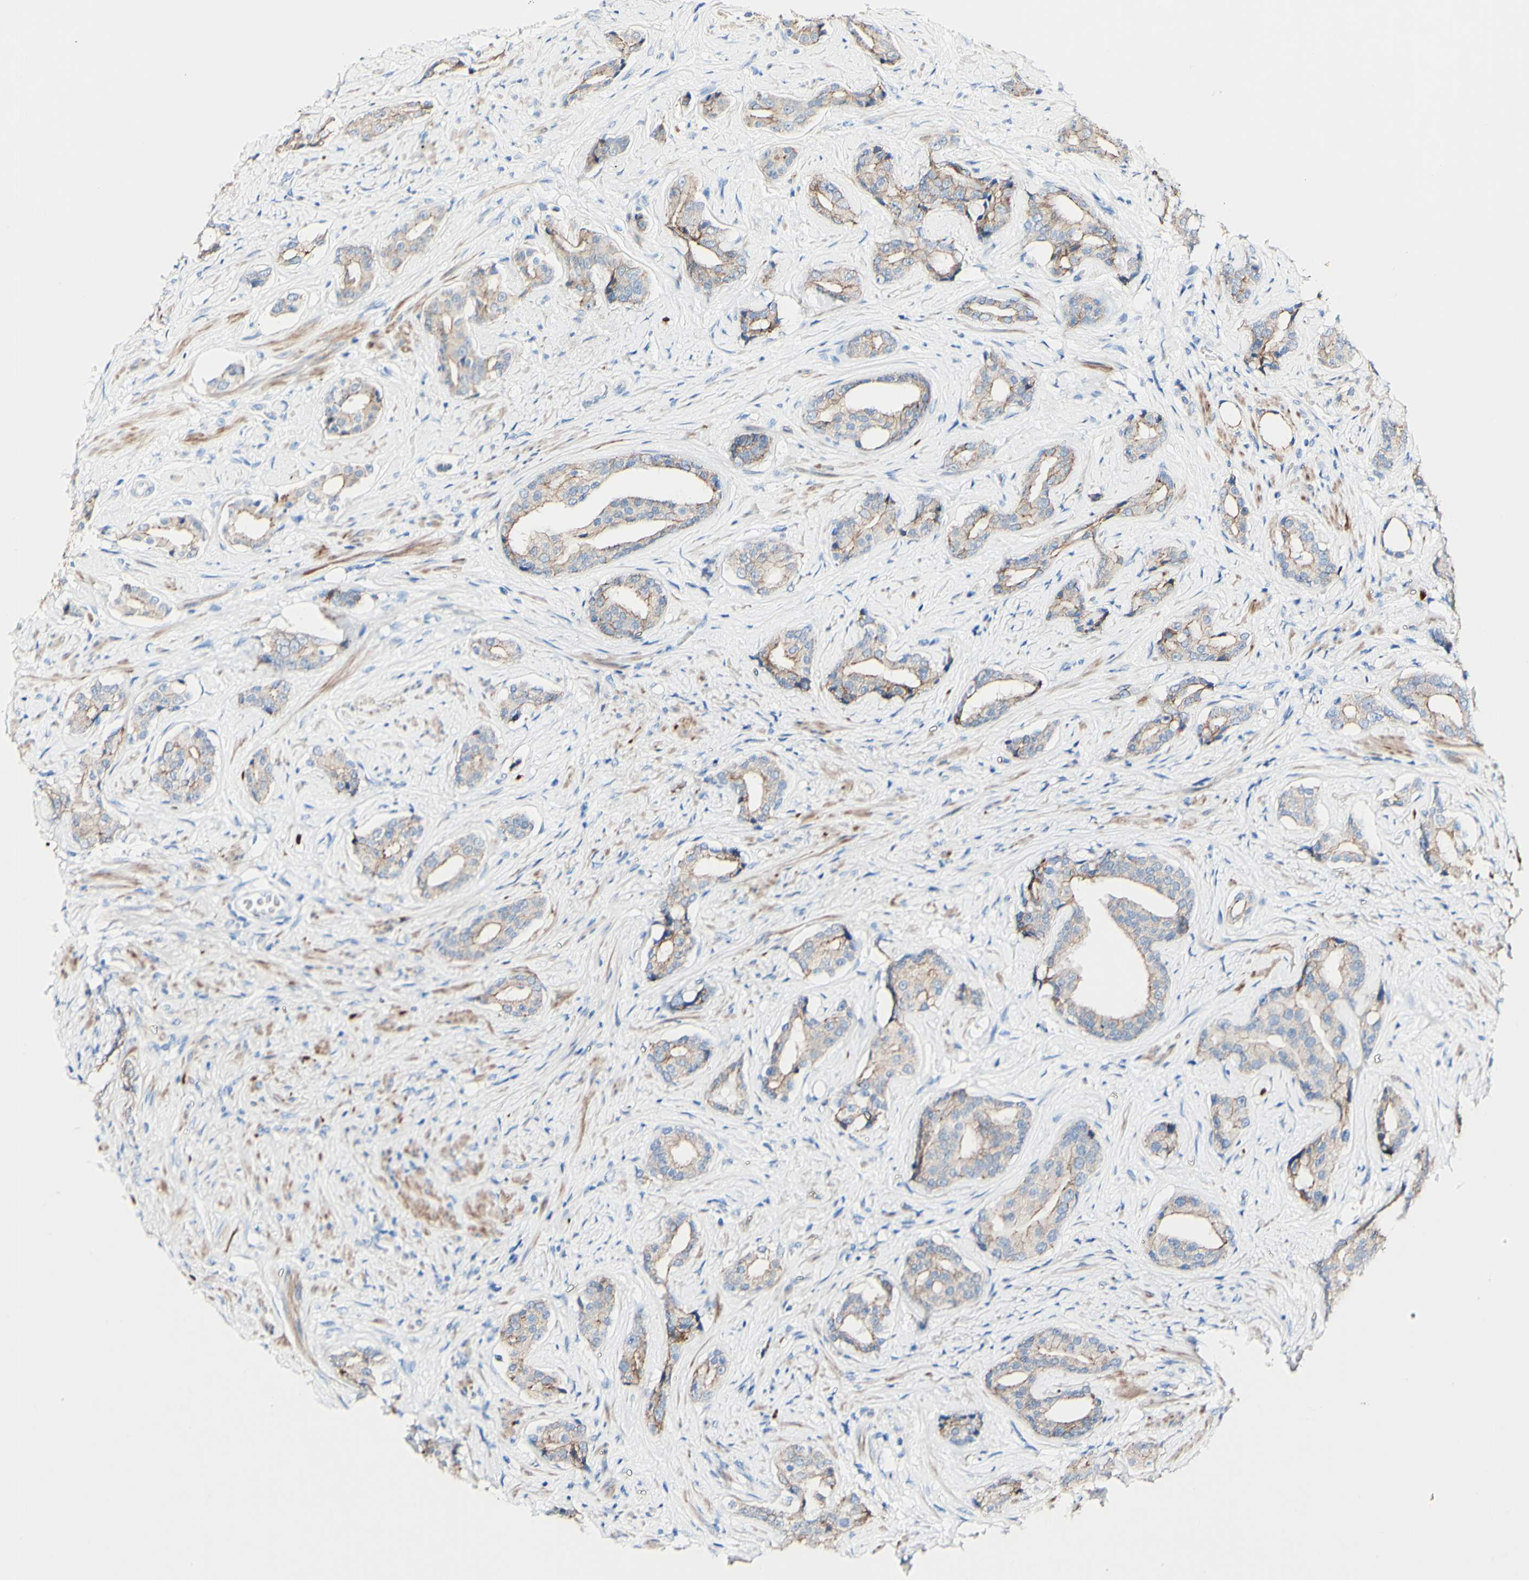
{"staining": {"intensity": "moderate", "quantity": "25%-75%", "location": "cytoplasmic/membranous"}, "tissue": "prostate cancer", "cell_type": "Tumor cells", "image_type": "cancer", "snomed": [{"axis": "morphology", "description": "Adenocarcinoma, High grade"}, {"axis": "topography", "description": "Prostate"}], "caption": "Immunohistochemistry of adenocarcinoma (high-grade) (prostate) demonstrates medium levels of moderate cytoplasmic/membranous staining in approximately 25%-75% of tumor cells.", "gene": "DSC2", "patient": {"sex": "male", "age": 71}}